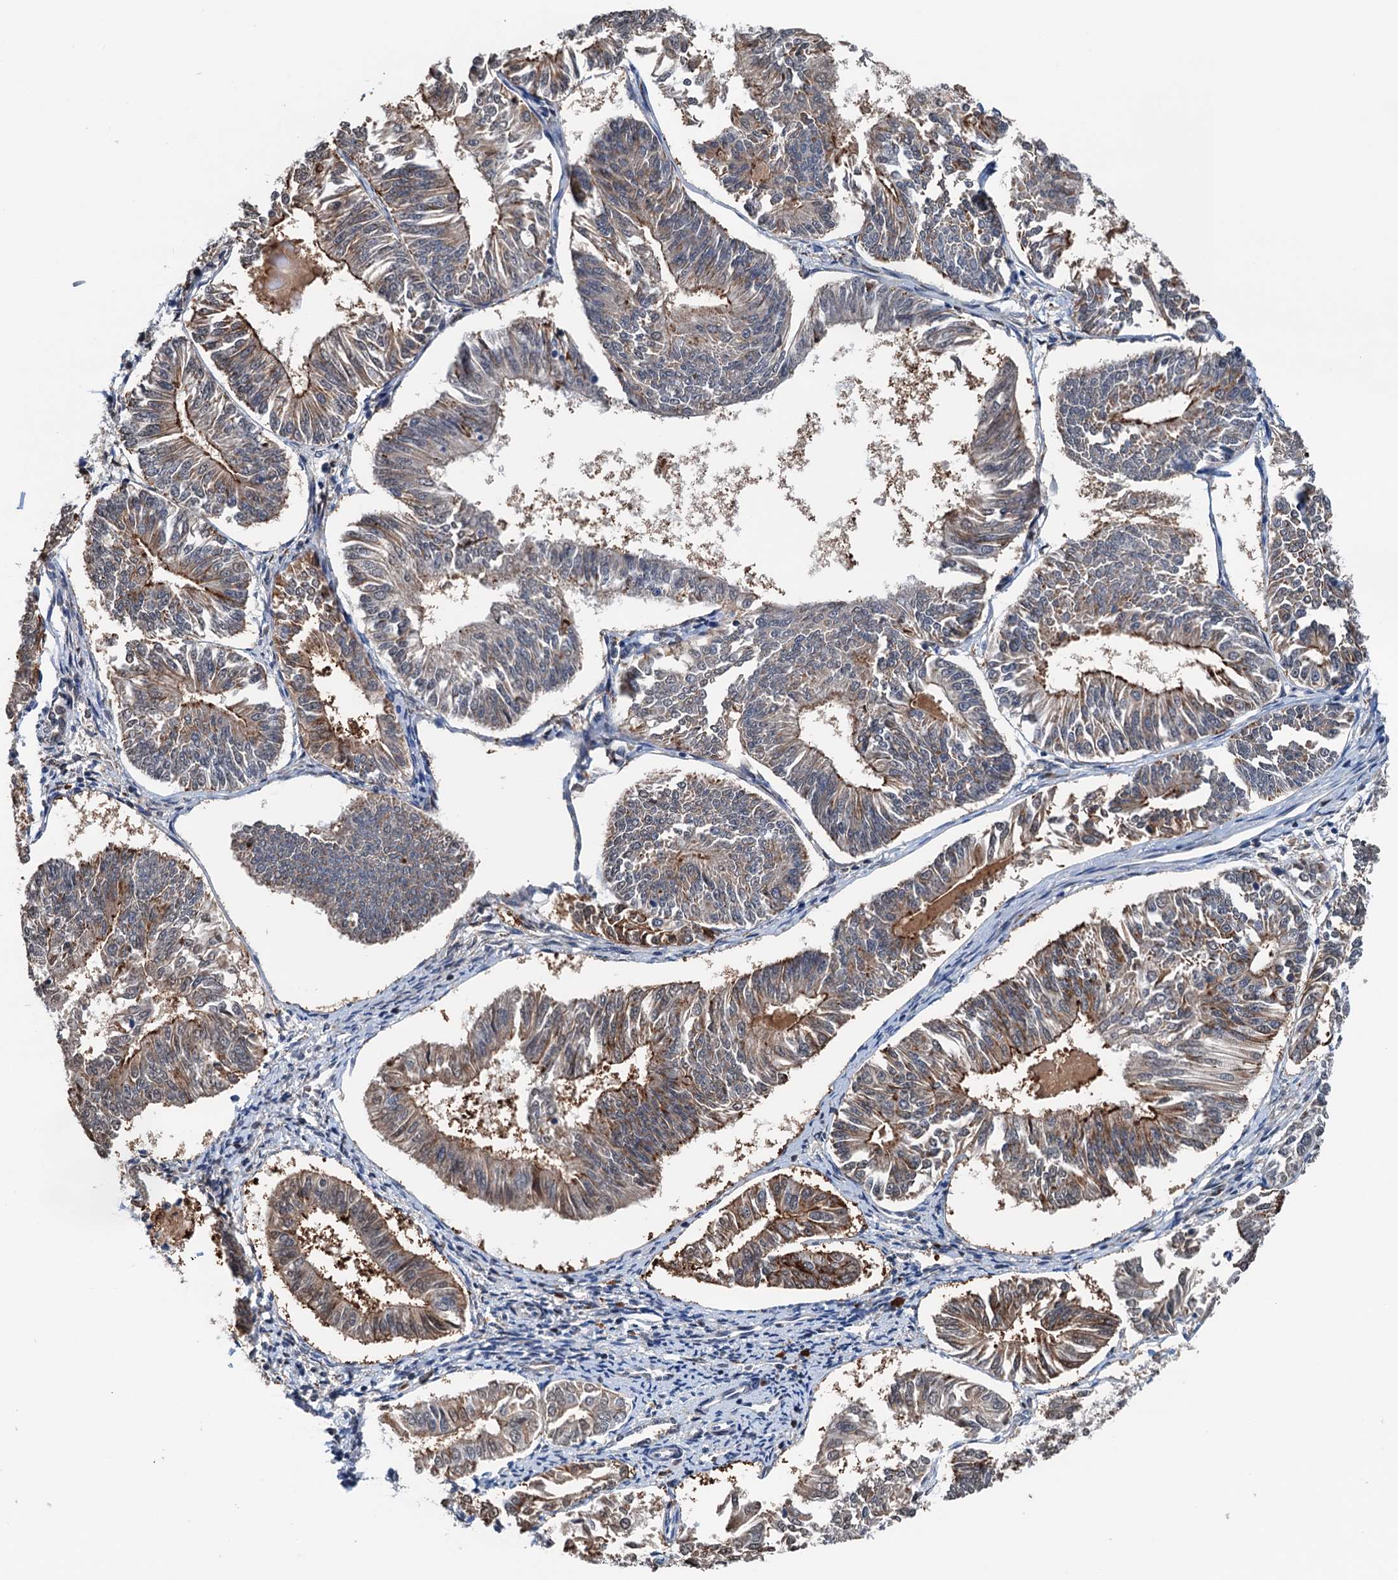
{"staining": {"intensity": "moderate", "quantity": "25%-75%", "location": "cytoplasmic/membranous"}, "tissue": "endometrial cancer", "cell_type": "Tumor cells", "image_type": "cancer", "snomed": [{"axis": "morphology", "description": "Adenocarcinoma, NOS"}, {"axis": "topography", "description": "Endometrium"}], "caption": "Adenocarcinoma (endometrial) tissue shows moderate cytoplasmic/membranous expression in about 25%-75% of tumor cells, visualized by immunohistochemistry.", "gene": "SHLD1", "patient": {"sex": "female", "age": 58}}